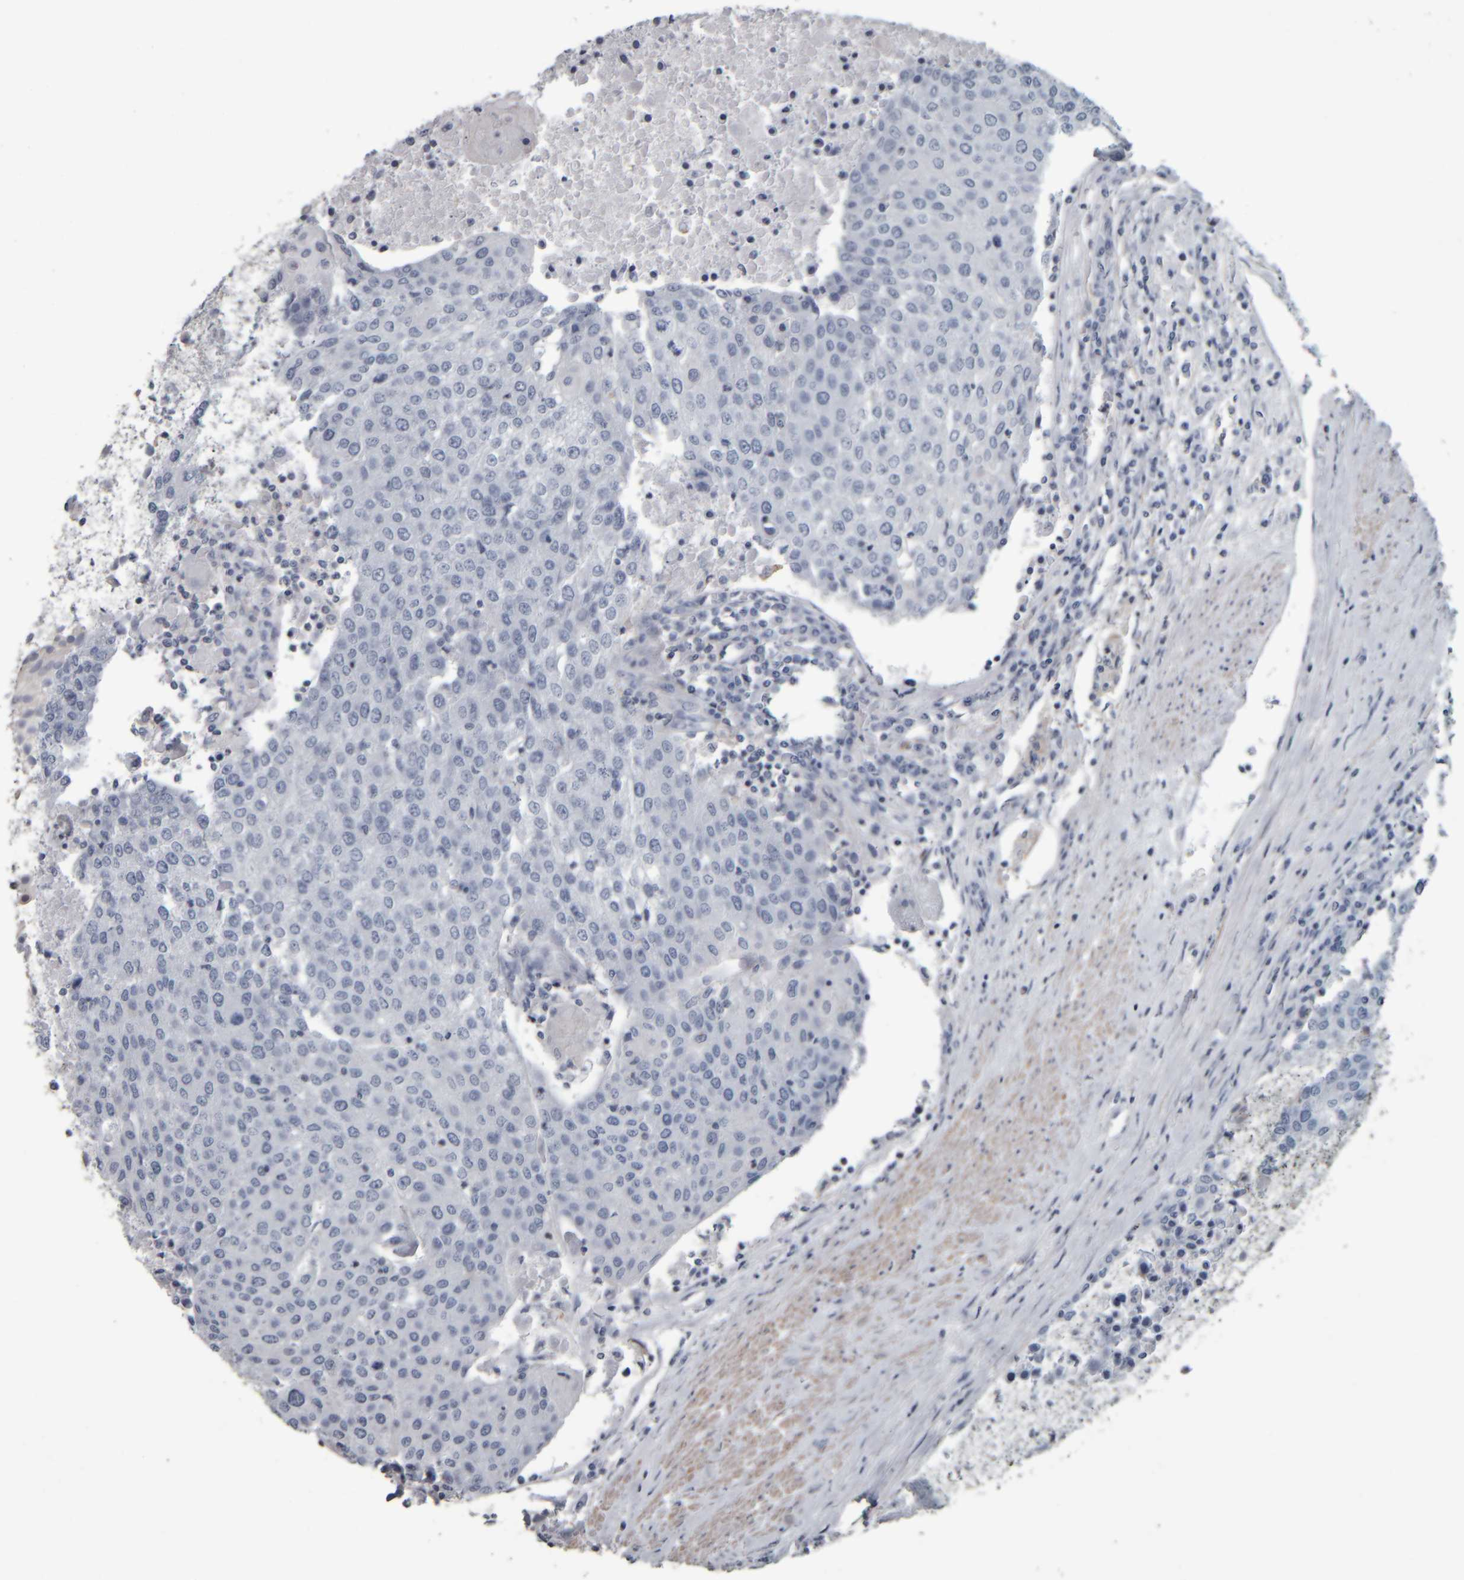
{"staining": {"intensity": "negative", "quantity": "none", "location": "none"}, "tissue": "urothelial cancer", "cell_type": "Tumor cells", "image_type": "cancer", "snomed": [{"axis": "morphology", "description": "Urothelial carcinoma, High grade"}, {"axis": "topography", "description": "Urinary bladder"}], "caption": "The photomicrograph displays no staining of tumor cells in urothelial cancer.", "gene": "CAVIN4", "patient": {"sex": "female", "age": 85}}